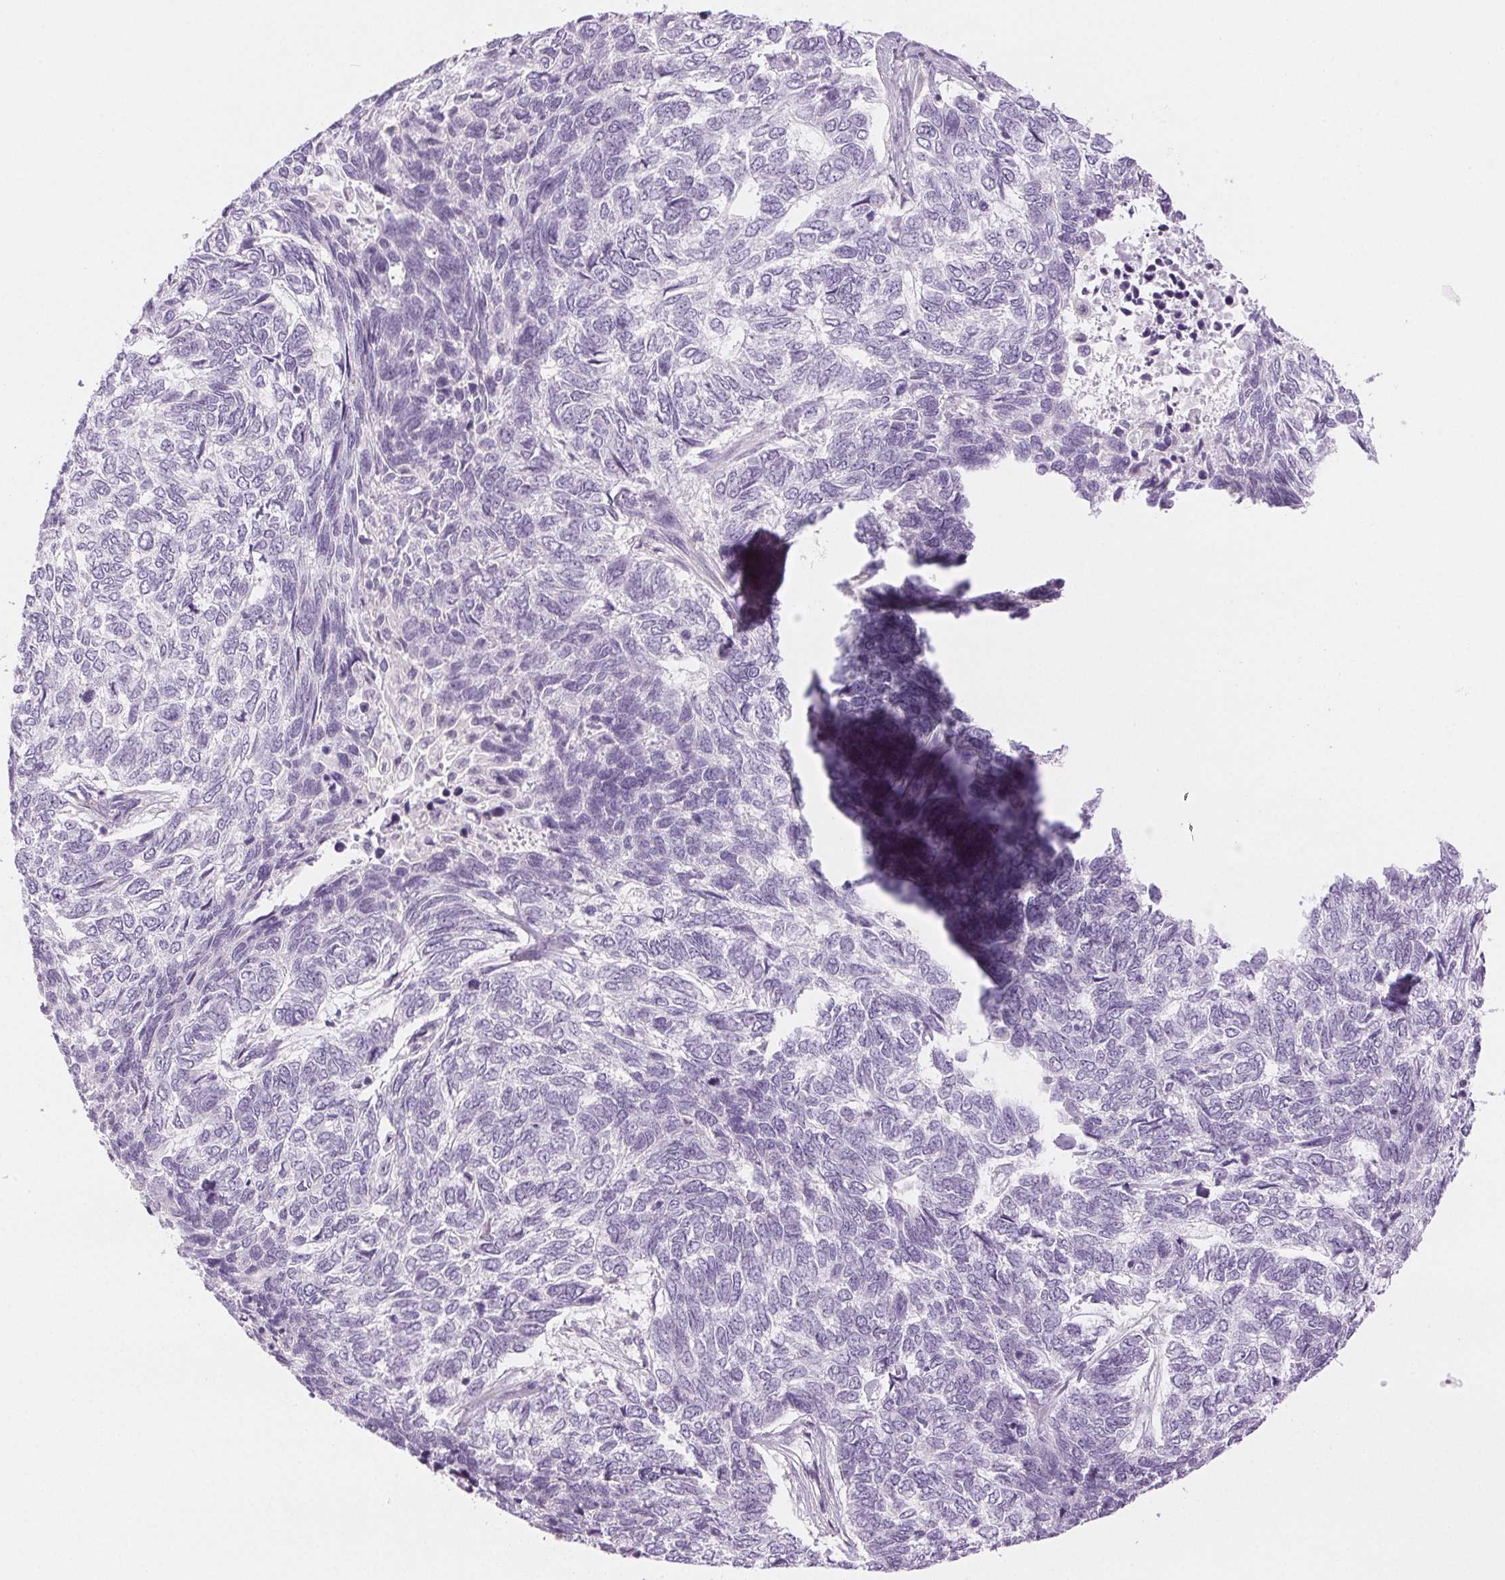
{"staining": {"intensity": "negative", "quantity": "none", "location": "none"}, "tissue": "skin cancer", "cell_type": "Tumor cells", "image_type": "cancer", "snomed": [{"axis": "morphology", "description": "Basal cell carcinoma"}, {"axis": "topography", "description": "Skin"}], "caption": "Skin basal cell carcinoma stained for a protein using immunohistochemistry (IHC) displays no staining tumor cells.", "gene": "SLC5A2", "patient": {"sex": "female", "age": 65}}